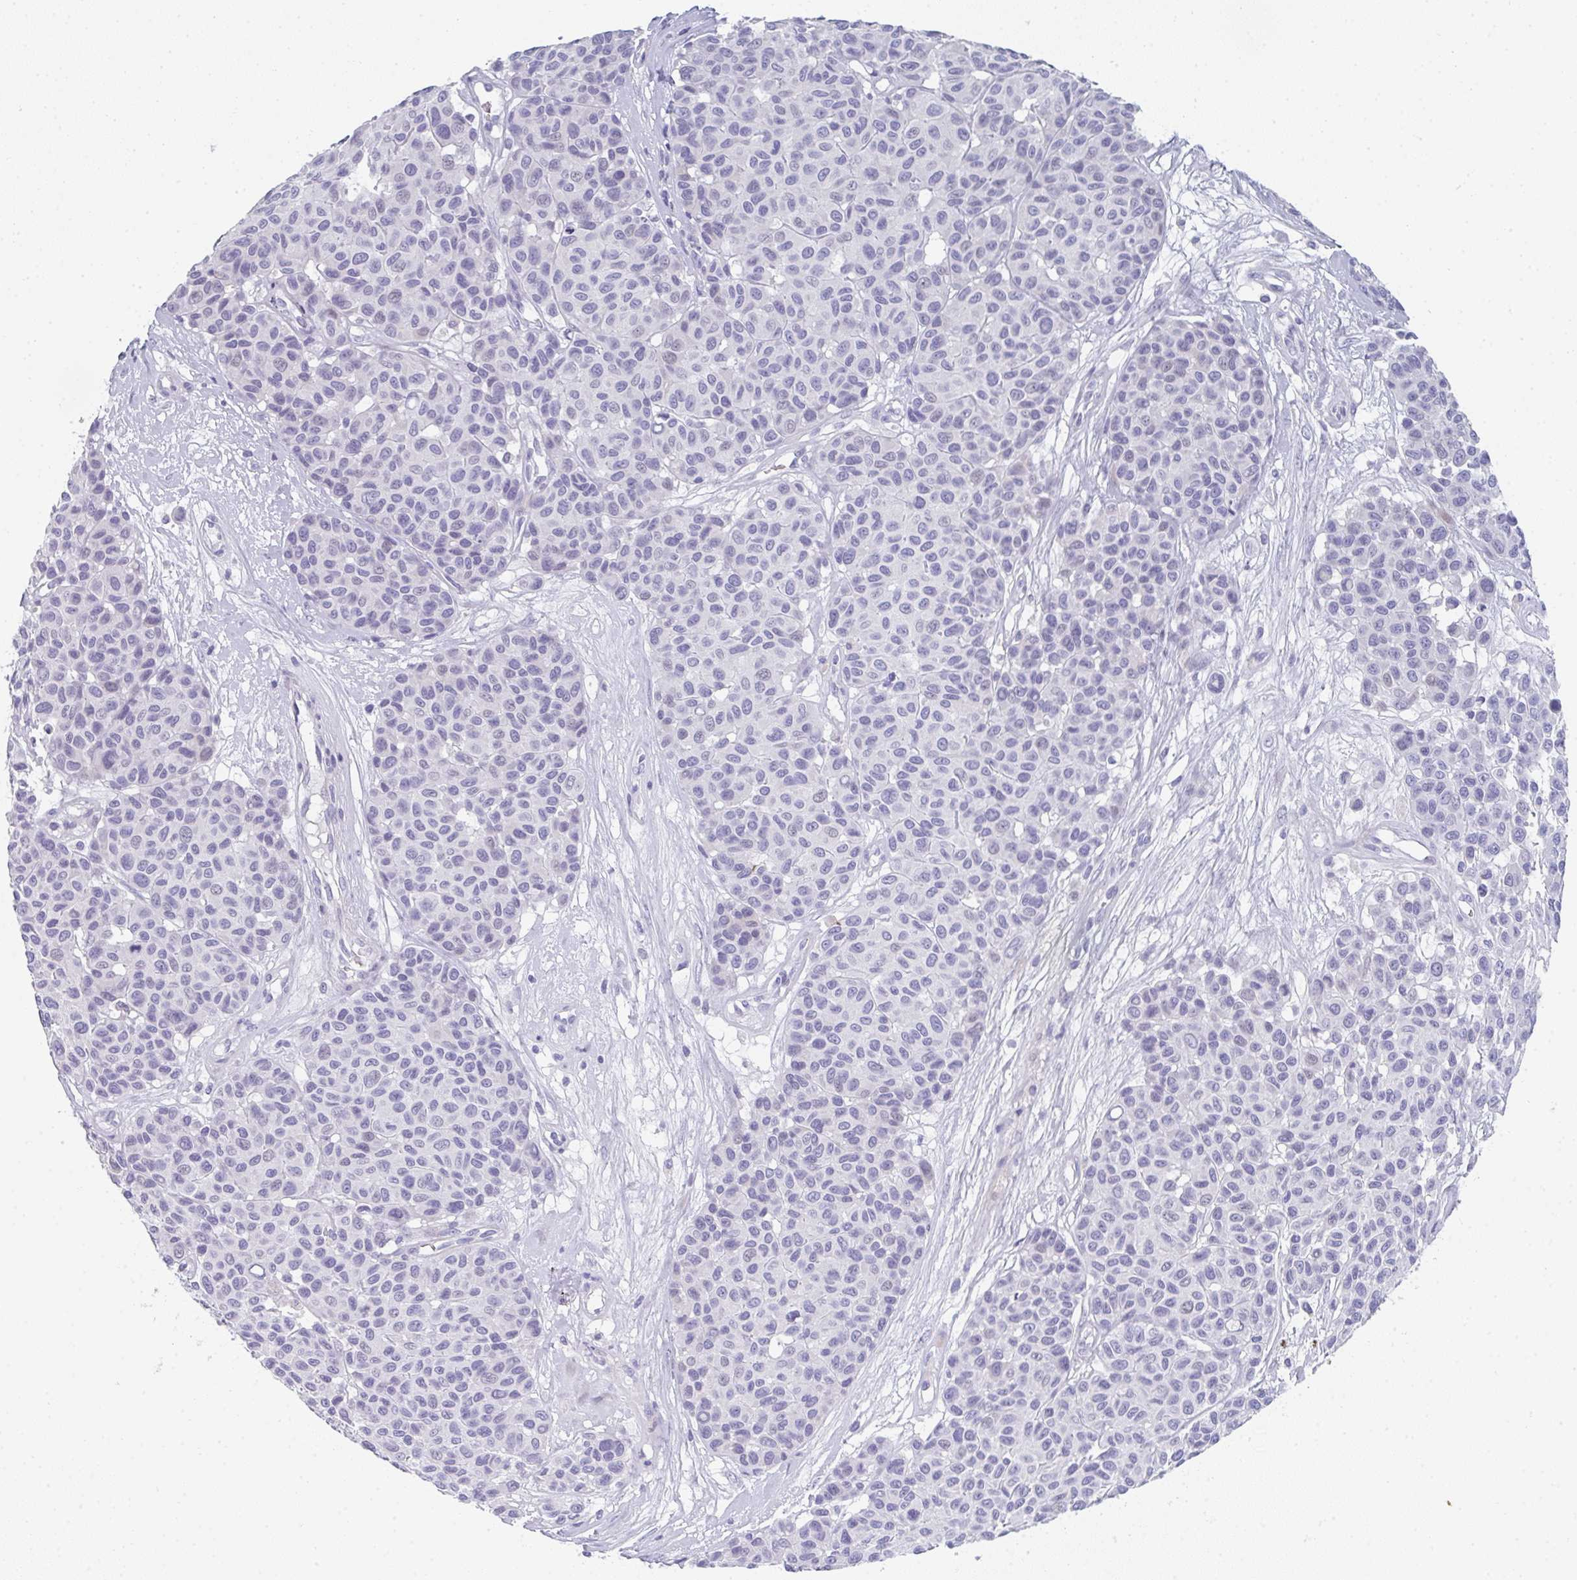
{"staining": {"intensity": "negative", "quantity": "none", "location": "none"}, "tissue": "melanoma", "cell_type": "Tumor cells", "image_type": "cancer", "snomed": [{"axis": "morphology", "description": "Malignant melanoma, NOS"}, {"axis": "topography", "description": "Skin"}], "caption": "Immunohistochemistry of human melanoma displays no expression in tumor cells.", "gene": "NEU2", "patient": {"sex": "female", "age": 66}}